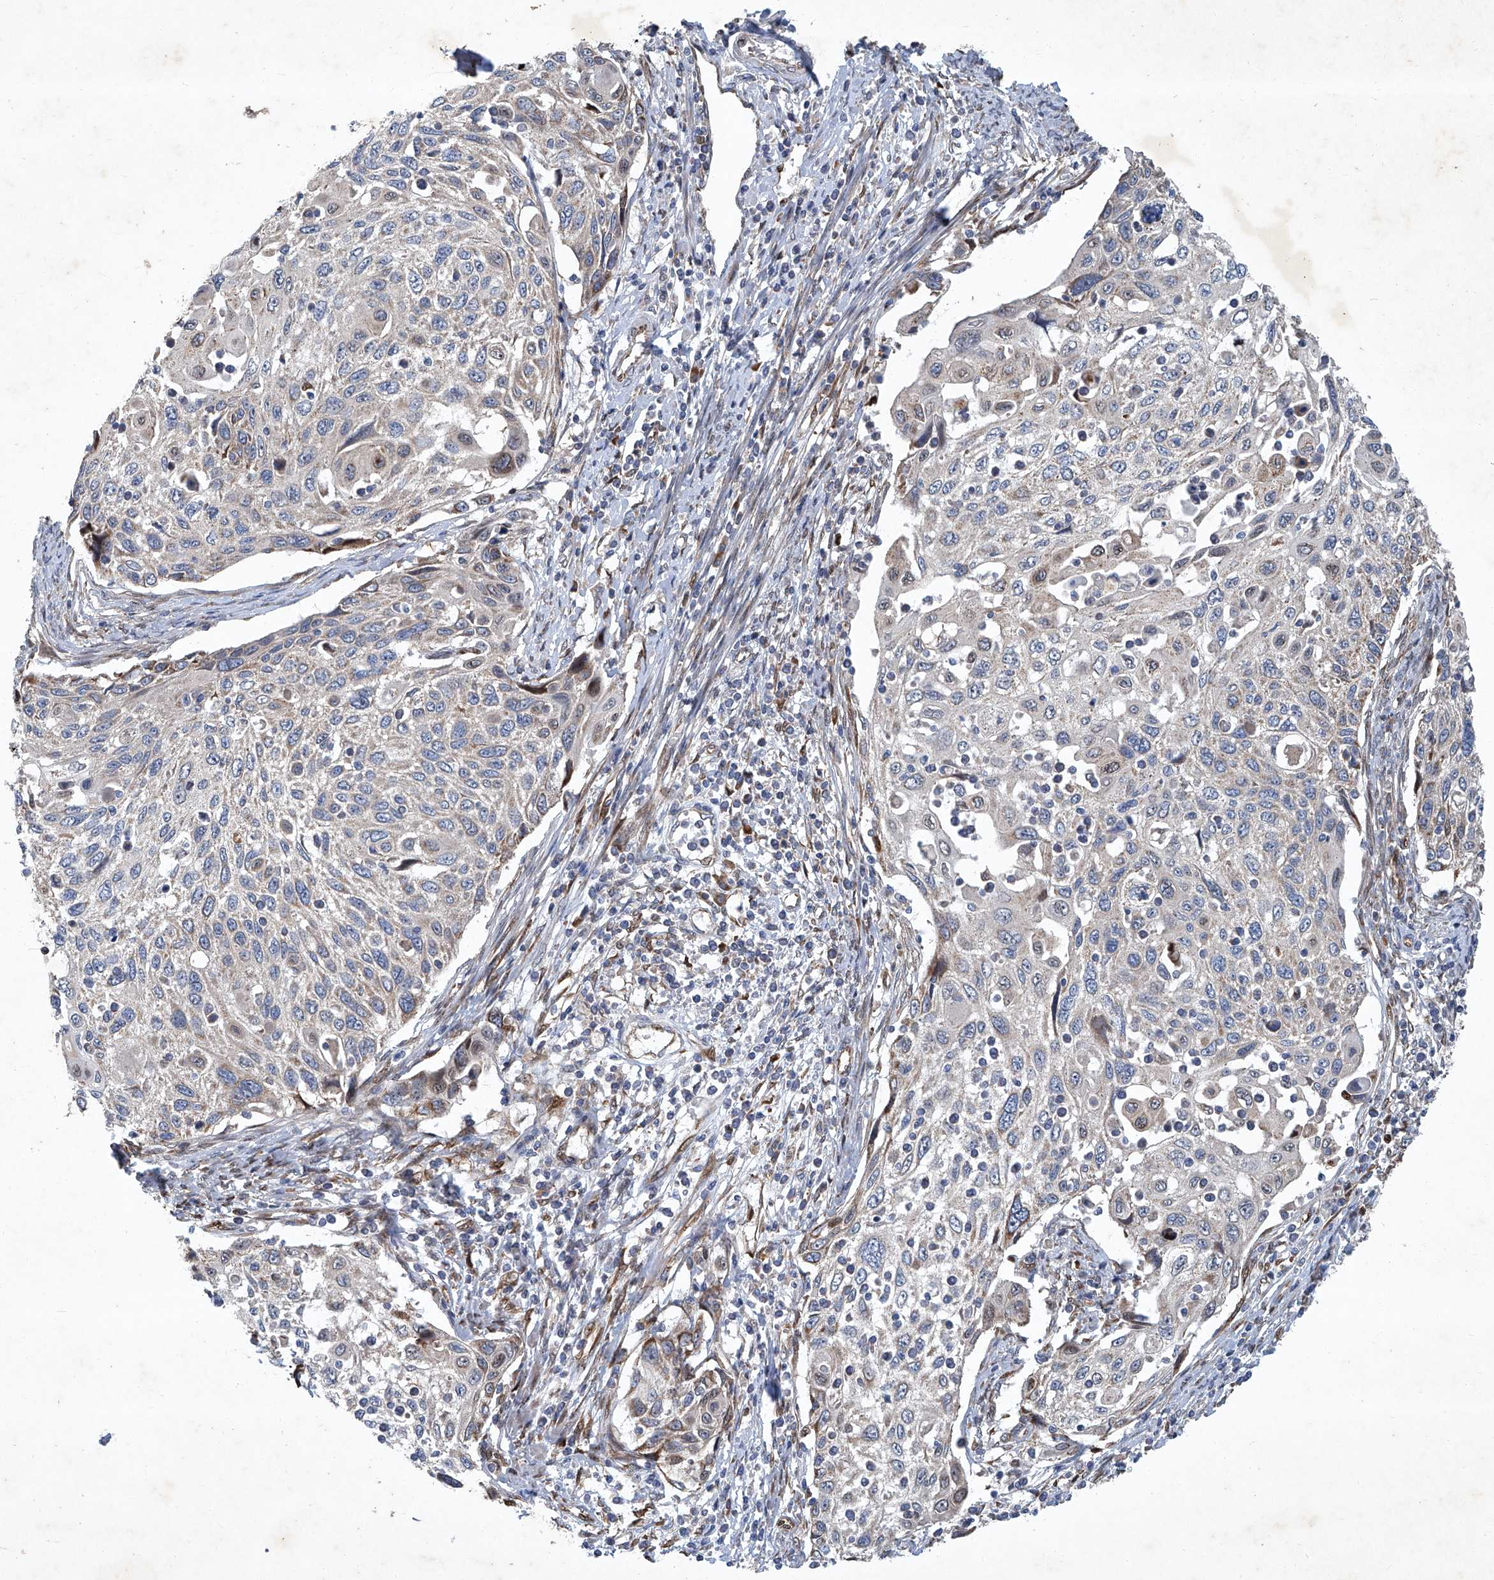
{"staining": {"intensity": "weak", "quantity": "<25%", "location": "cytoplasmic/membranous"}, "tissue": "cervical cancer", "cell_type": "Tumor cells", "image_type": "cancer", "snomed": [{"axis": "morphology", "description": "Squamous cell carcinoma, NOS"}, {"axis": "topography", "description": "Cervix"}], "caption": "Tumor cells show no significant expression in cervical cancer (squamous cell carcinoma).", "gene": "GPR132", "patient": {"sex": "female", "age": 70}}